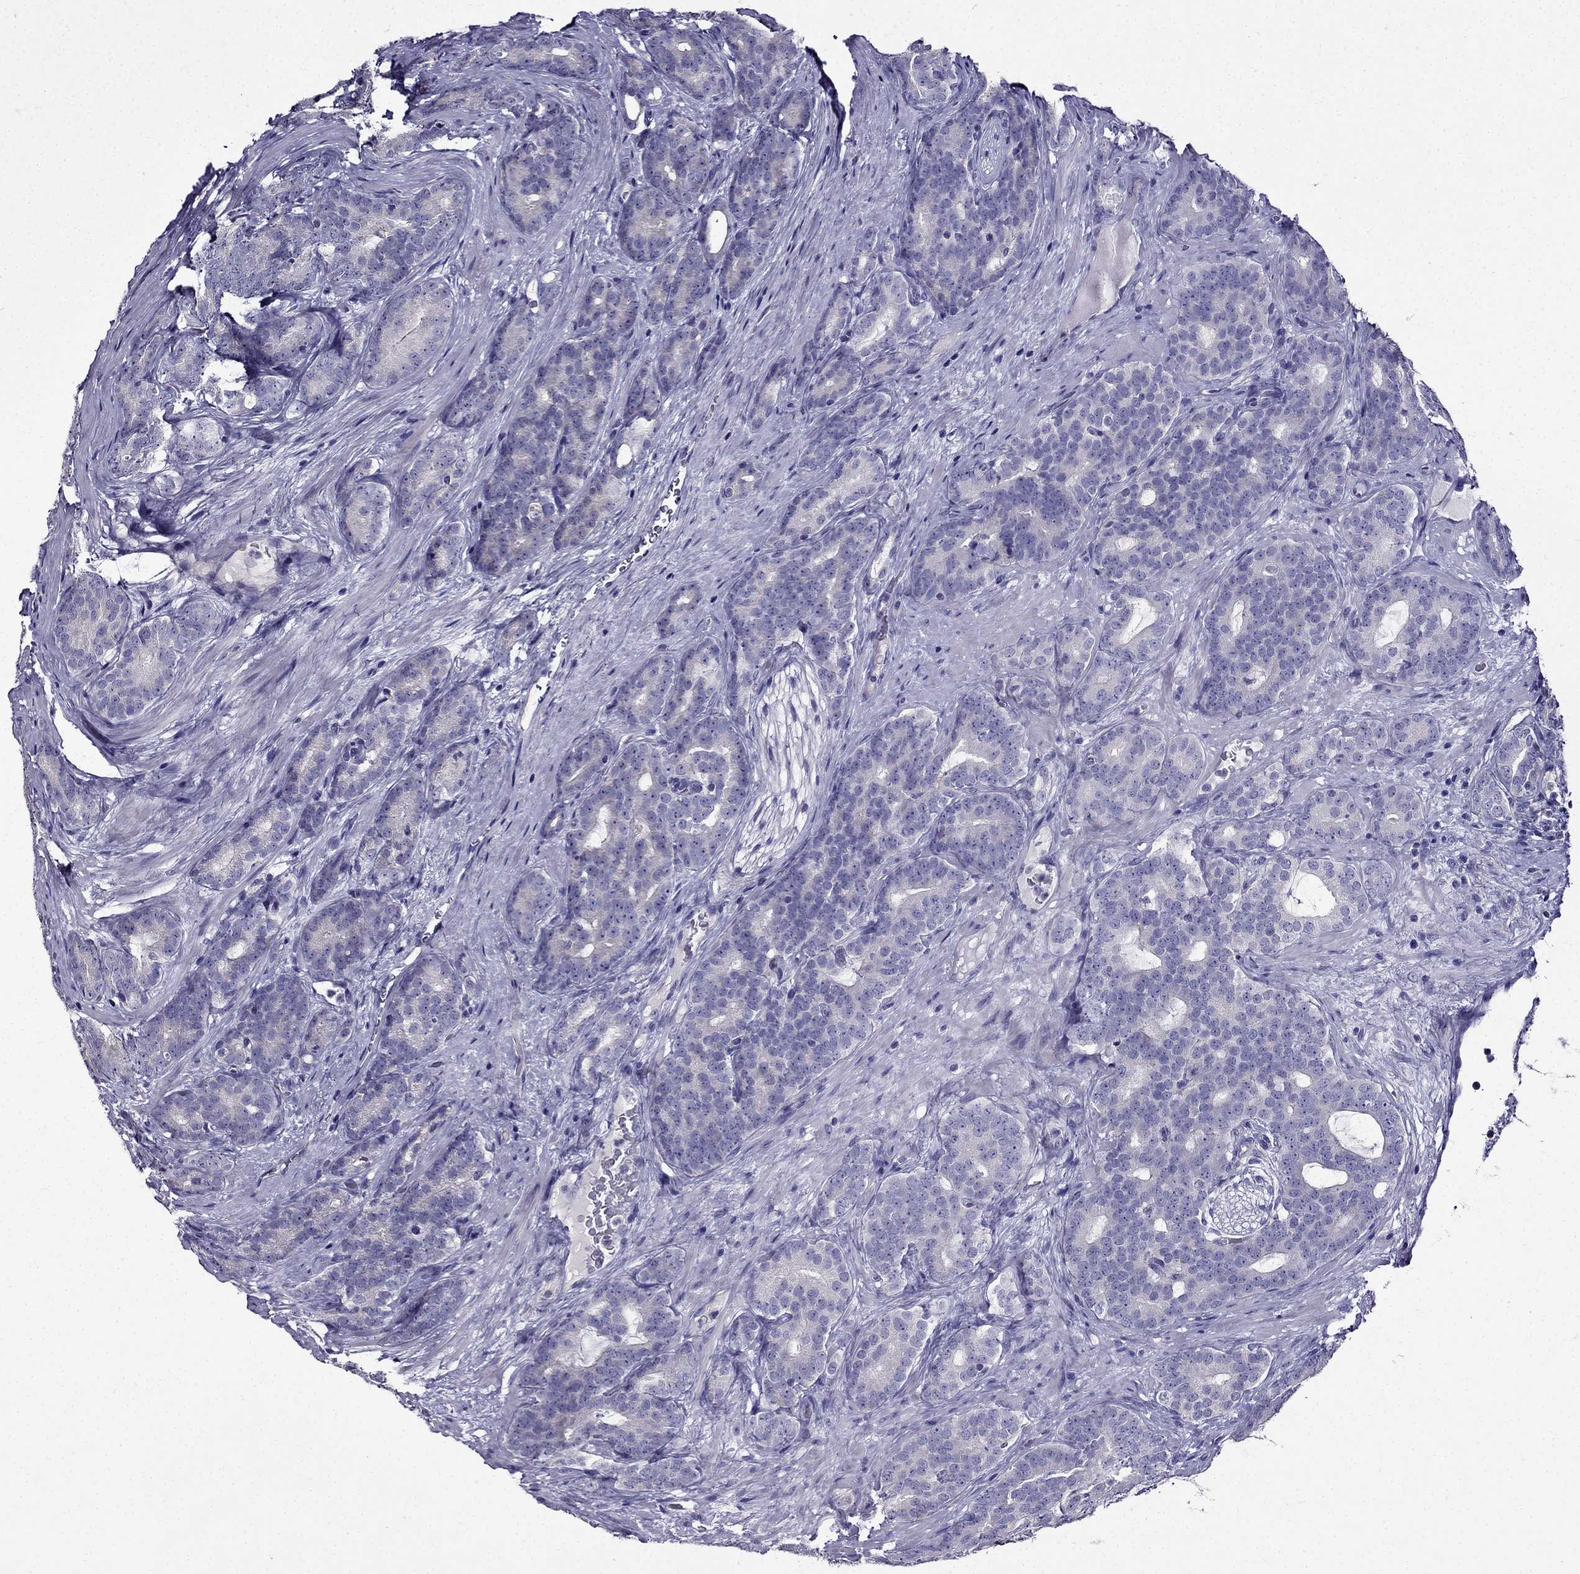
{"staining": {"intensity": "negative", "quantity": "none", "location": "none"}, "tissue": "prostate cancer", "cell_type": "Tumor cells", "image_type": "cancer", "snomed": [{"axis": "morphology", "description": "Adenocarcinoma, NOS"}, {"axis": "topography", "description": "Prostate"}], "caption": "There is no significant positivity in tumor cells of adenocarcinoma (prostate).", "gene": "TMEM266", "patient": {"sex": "male", "age": 71}}